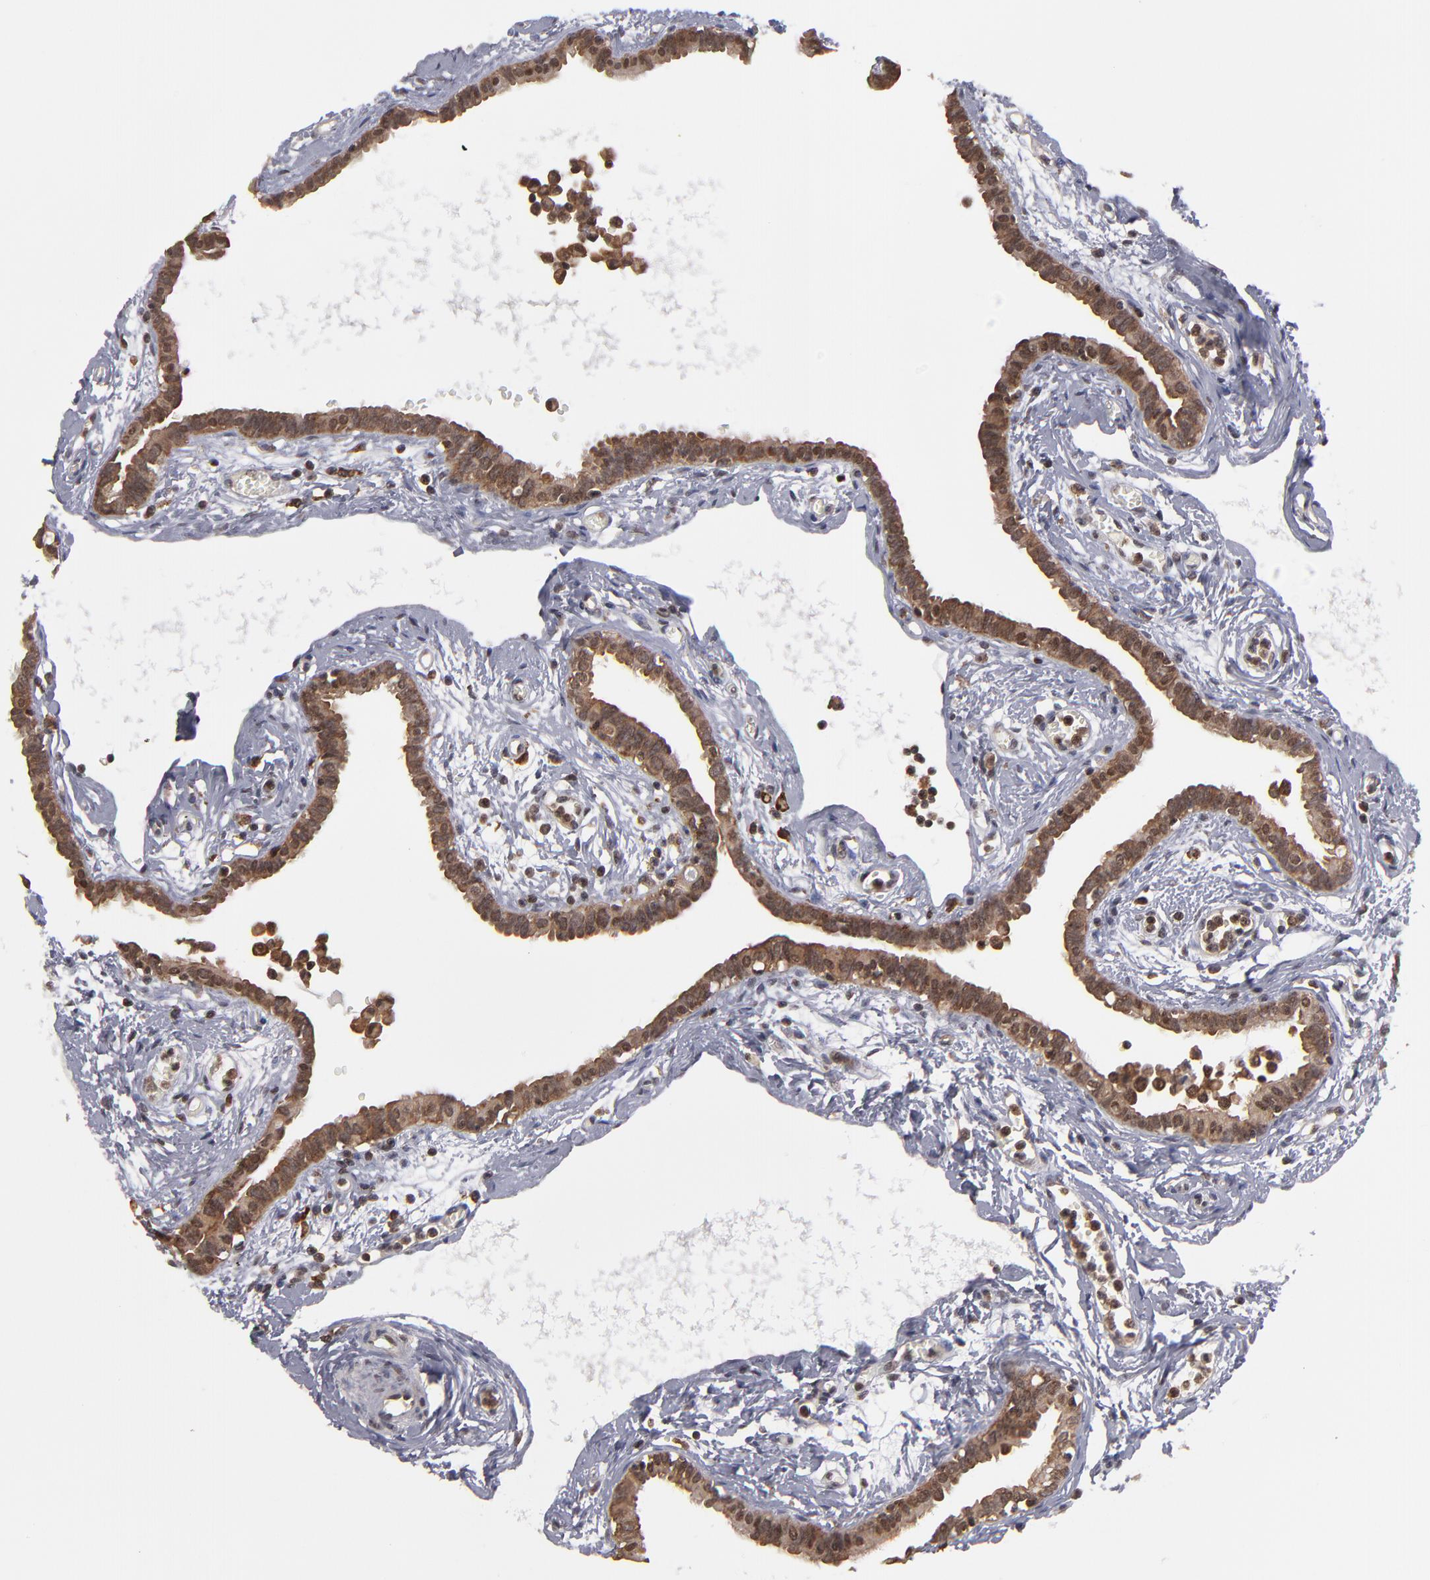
{"staining": {"intensity": "strong", "quantity": ">75%", "location": "cytoplasmic/membranous,nuclear"}, "tissue": "fallopian tube", "cell_type": "Glandular cells", "image_type": "normal", "snomed": [{"axis": "morphology", "description": "Normal tissue, NOS"}, {"axis": "topography", "description": "Fallopian tube"}], "caption": "Immunohistochemical staining of benign human fallopian tube displays strong cytoplasmic/membranous,nuclear protein positivity in about >75% of glandular cells. (DAB (3,3'-diaminobenzidine) IHC, brown staining for protein, blue staining for nuclei).", "gene": "RGS6", "patient": {"sex": "female", "age": 54}}